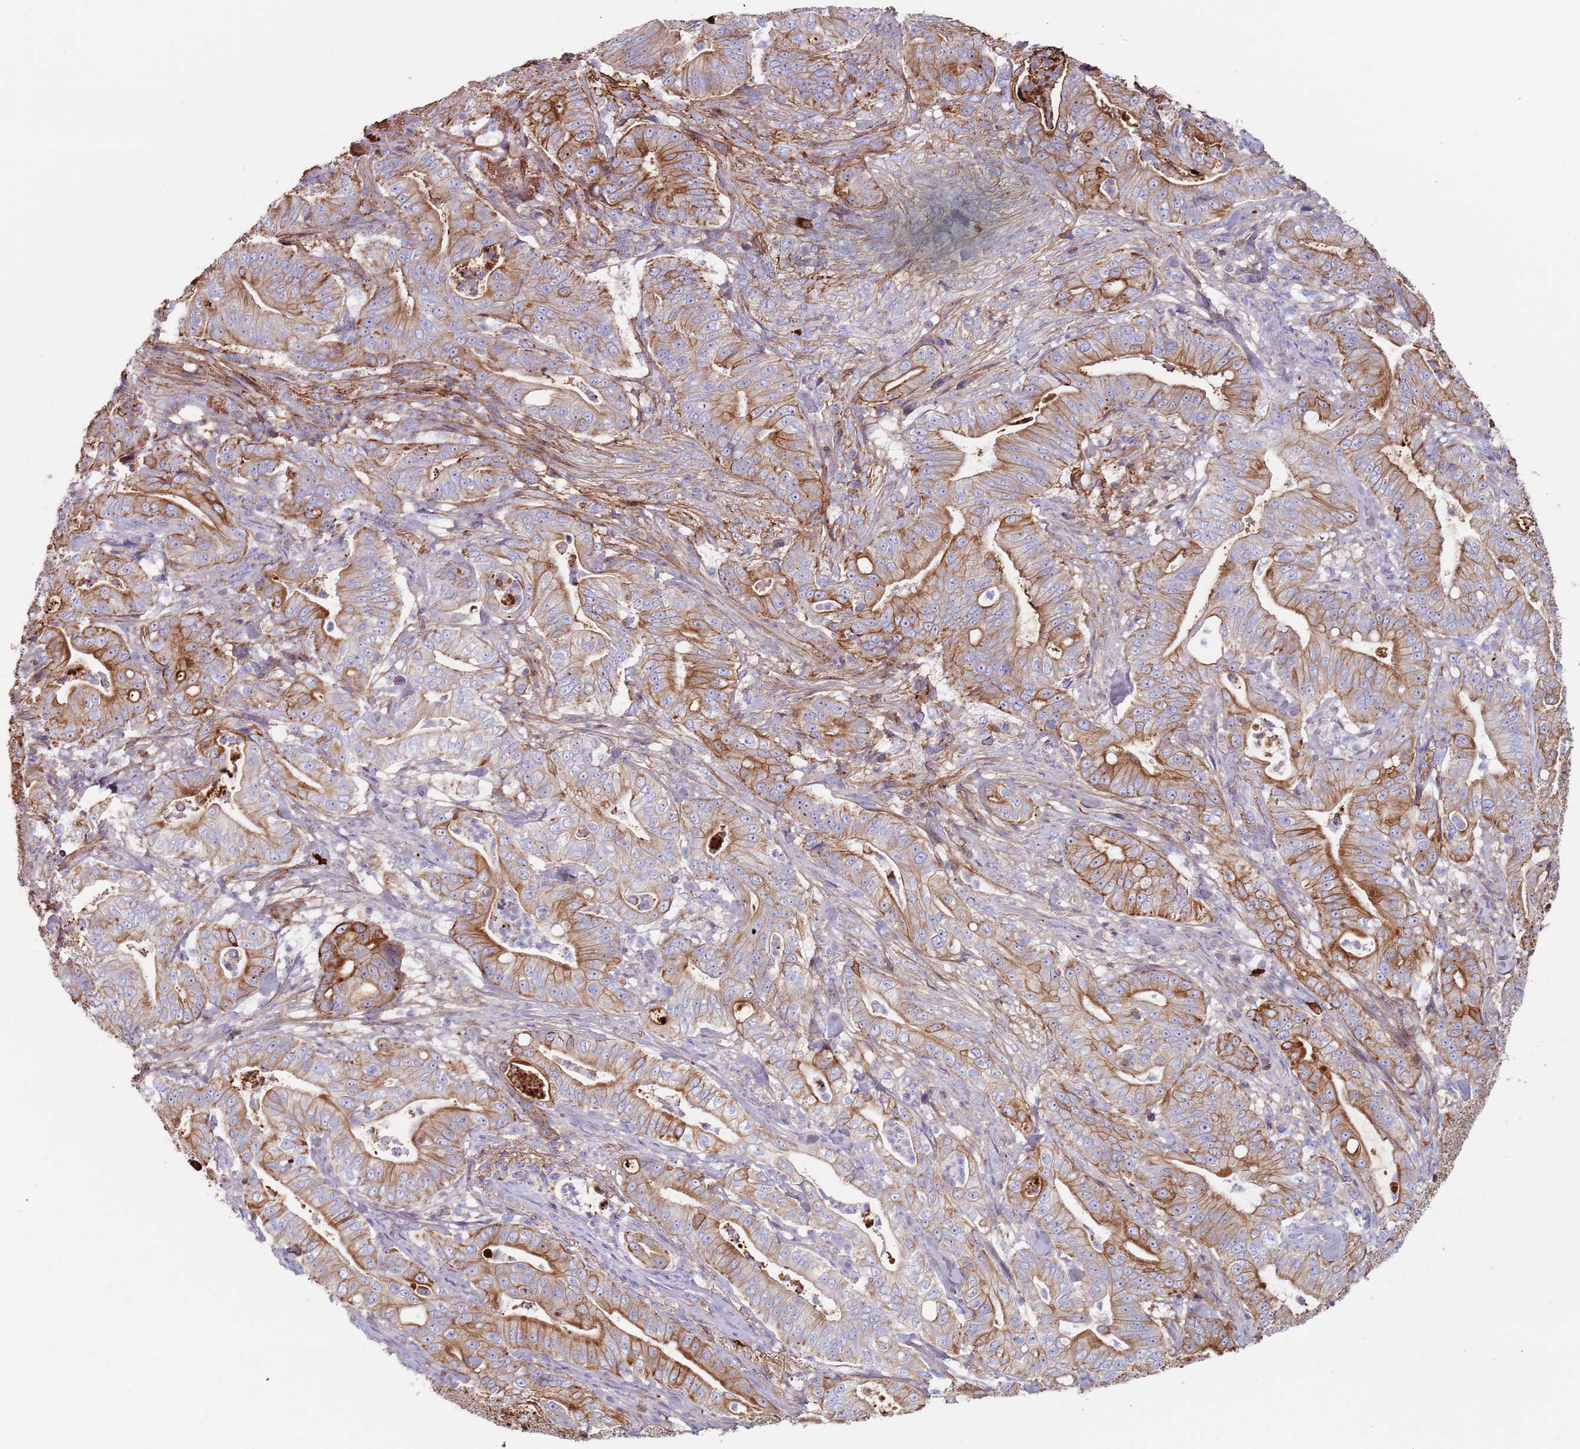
{"staining": {"intensity": "strong", "quantity": "25%-75%", "location": "cytoplasmic/membranous"}, "tissue": "pancreatic cancer", "cell_type": "Tumor cells", "image_type": "cancer", "snomed": [{"axis": "morphology", "description": "Adenocarcinoma, NOS"}, {"axis": "topography", "description": "Pancreas"}], "caption": "Protein staining of adenocarcinoma (pancreatic) tissue demonstrates strong cytoplasmic/membranous staining in about 25%-75% of tumor cells.", "gene": "CYSLTR2", "patient": {"sex": "male", "age": 71}}